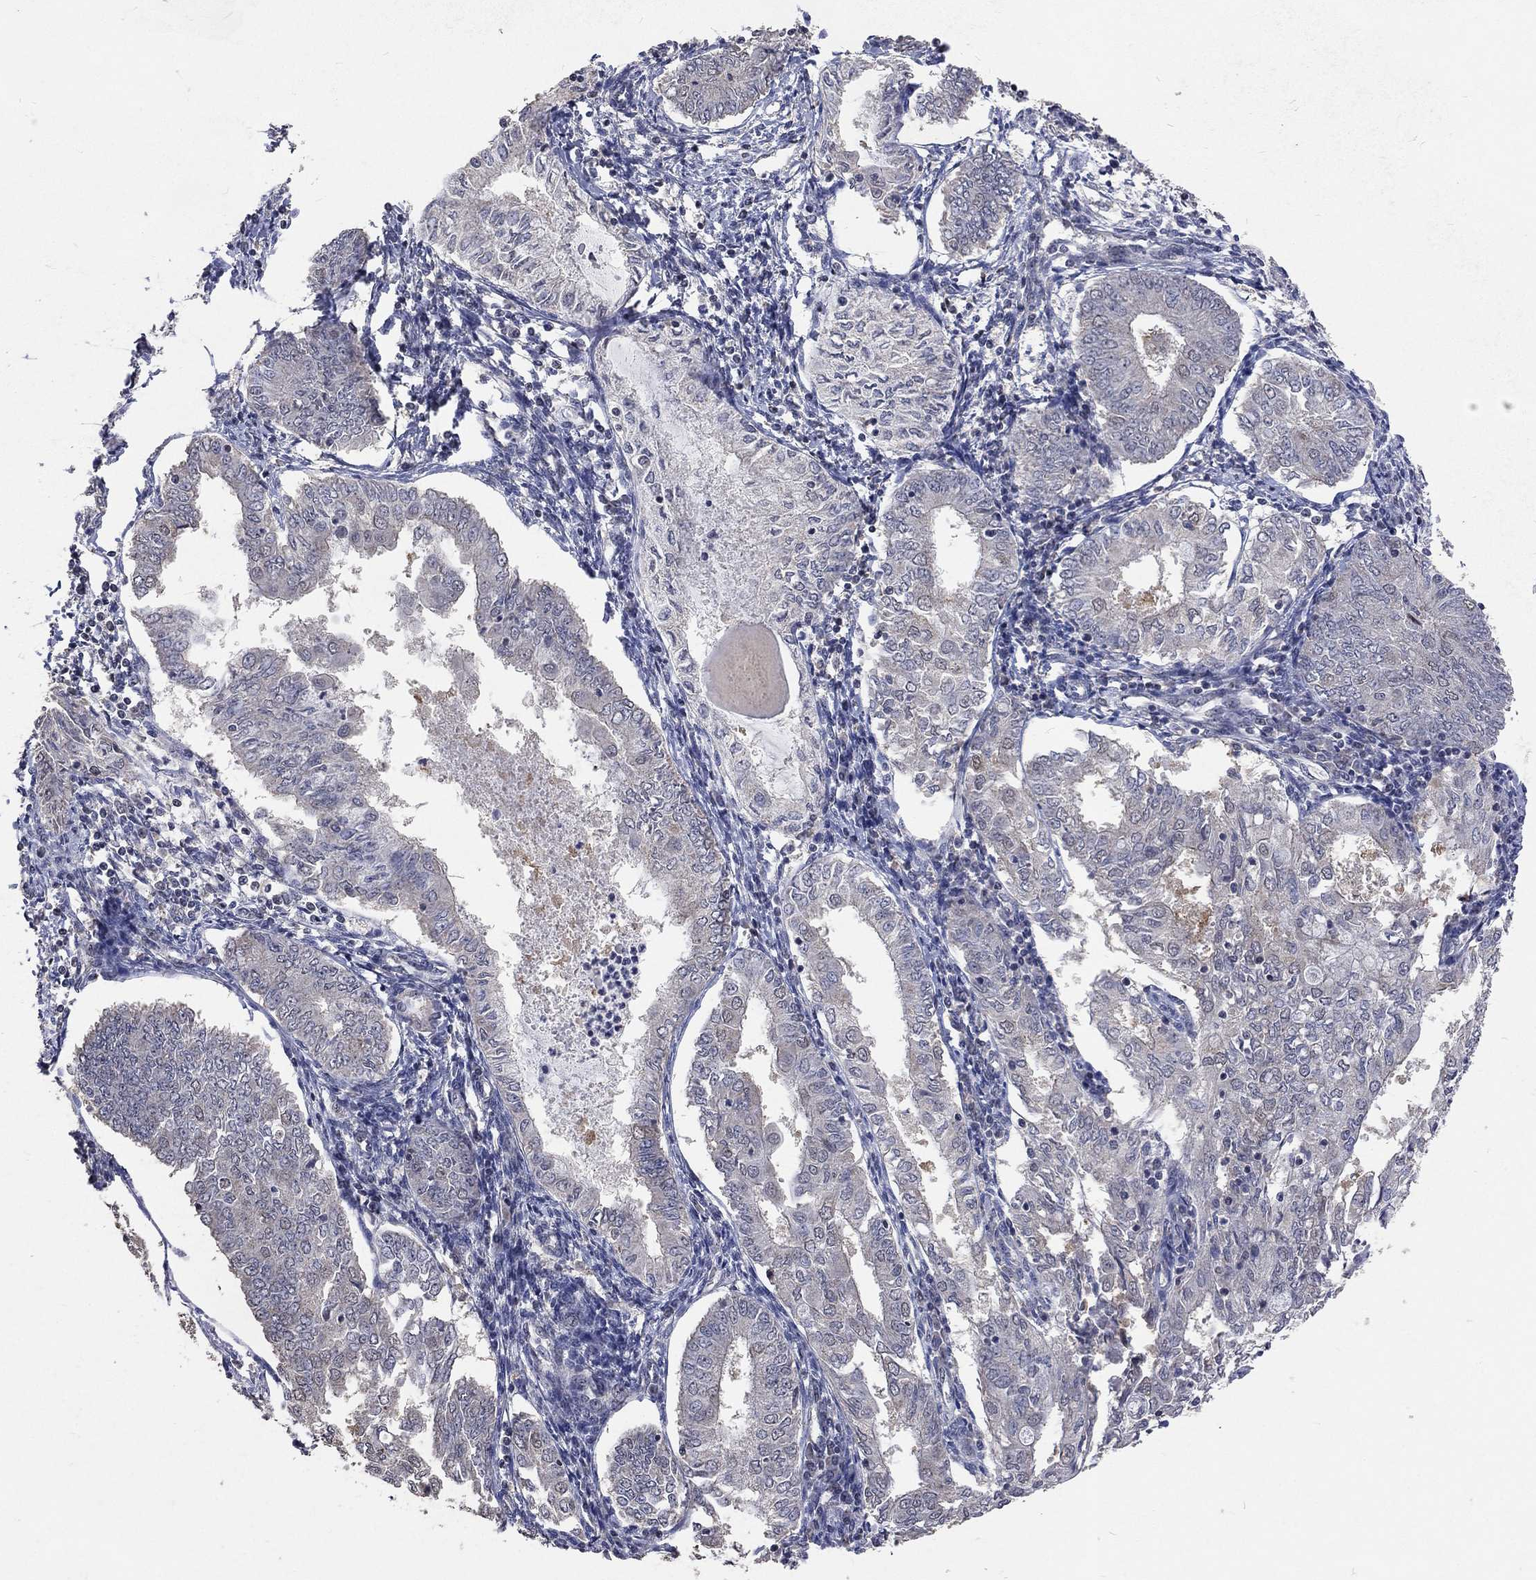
{"staining": {"intensity": "negative", "quantity": "none", "location": "none"}, "tissue": "endometrial cancer", "cell_type": "Tumor cells", "image_type": "cancer", "snomed": [{"axis": "morphology", "description": "Adenocarcinoma, NOS"}, {"axis": "topography", "description": "Endometrium"}], "caption": "IHC of endometrial cancer (adenocarcinoma) shows no staining in tumor cells. (IHC, brightfield microscopy, high magnification).", "gene": "SPATA33", "patient": {"sex": "female", "age": 68}}